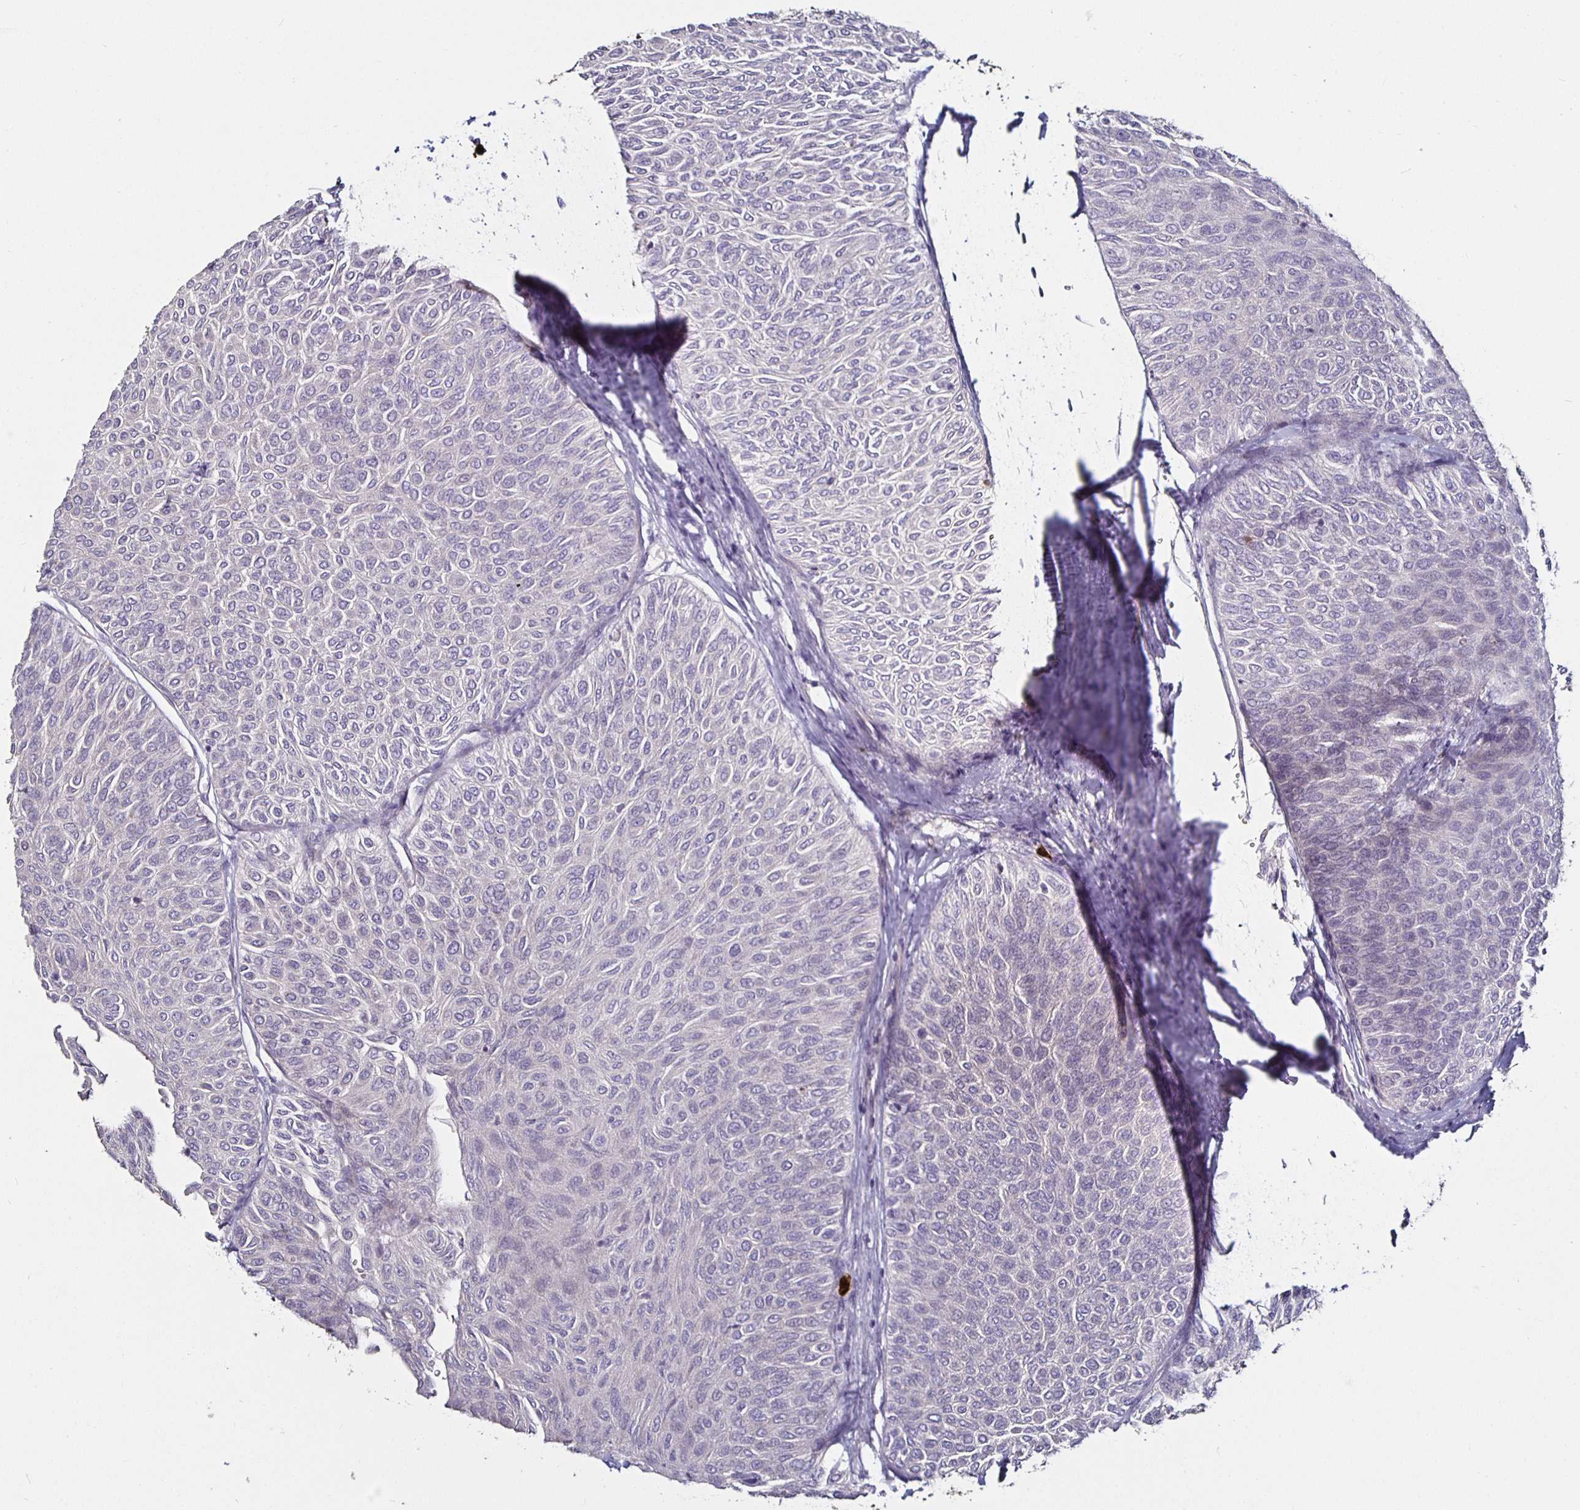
{"staining": {"intensity": "negative", "quantity": "none", "location": "none"}, "tissue": "urothelial cancer", "cell_type": "Tumor cells", "image_type": "cancer", "snomed": [{"axis": "morphology", "description": "Urothelial carcinoma, Low grade"}, {"axis": "topography", "description": "Urinary bladder"}], "caption": "This is an immunohistochemistry (IHC) photomicrograph of urothelial cancer. There is no staining in tumor cells.", "gene": "TLR4", "patient": {"sex": "male", "age": 78}}